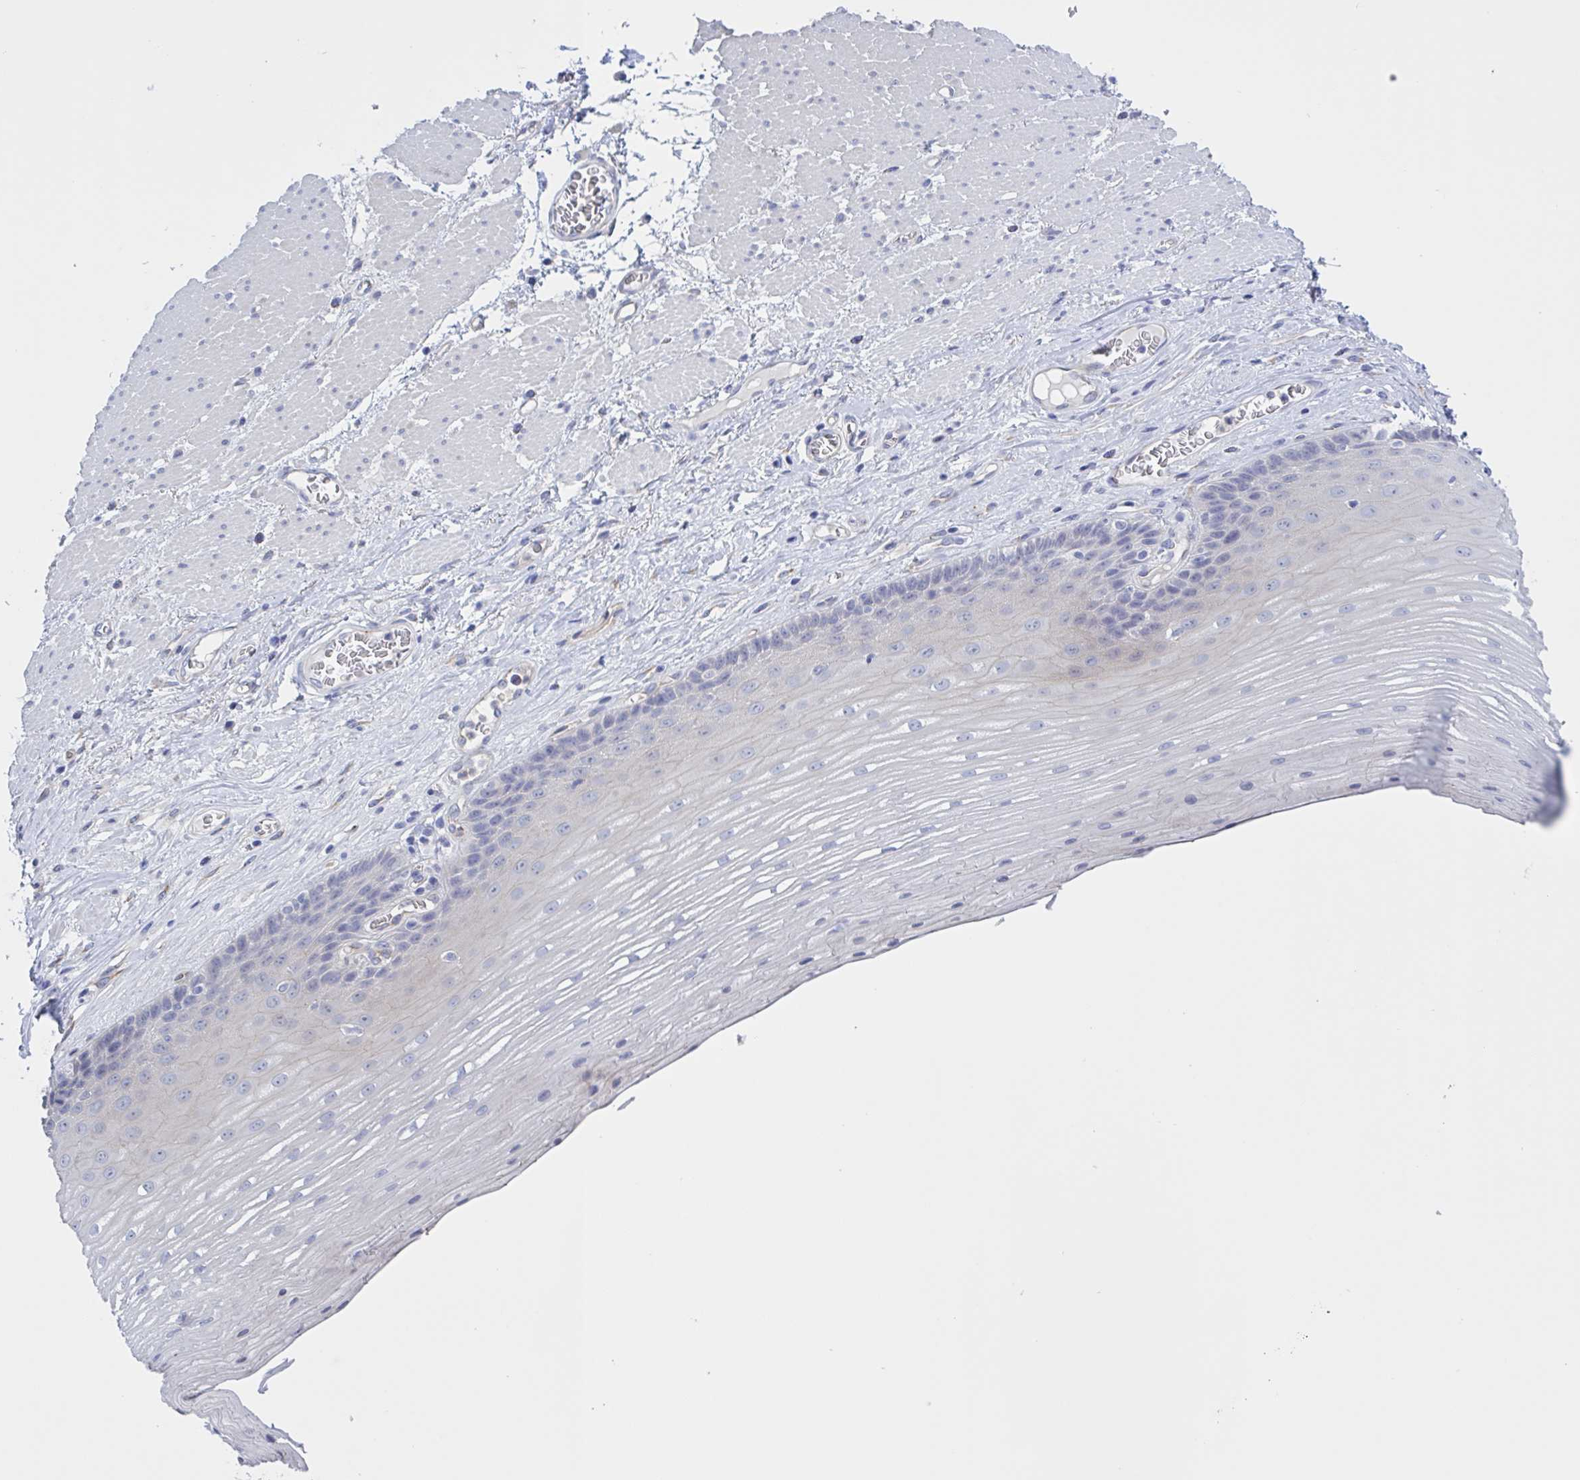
{"staining": {"intensity": "weak", "quantity": "25%-75%", "location": "cytoplasmic/membranous"}, "tissue": "esophagus", "cell_type": "Squamous epithelial cells", "image_type": "normal", "snomed": [{"axis": "morphology", "description": "Normal tissue, NOS"}, {"axis": "topography", "description": "Esophagus"}], "caption": "Squamous epithelial cells exhibit weak cytoplasmic/membranous expression in approximately 25%-75% of cells in unremarkable esophagus.", "gene": "ST14", "patient": {"sex": "male", "age": 62}}